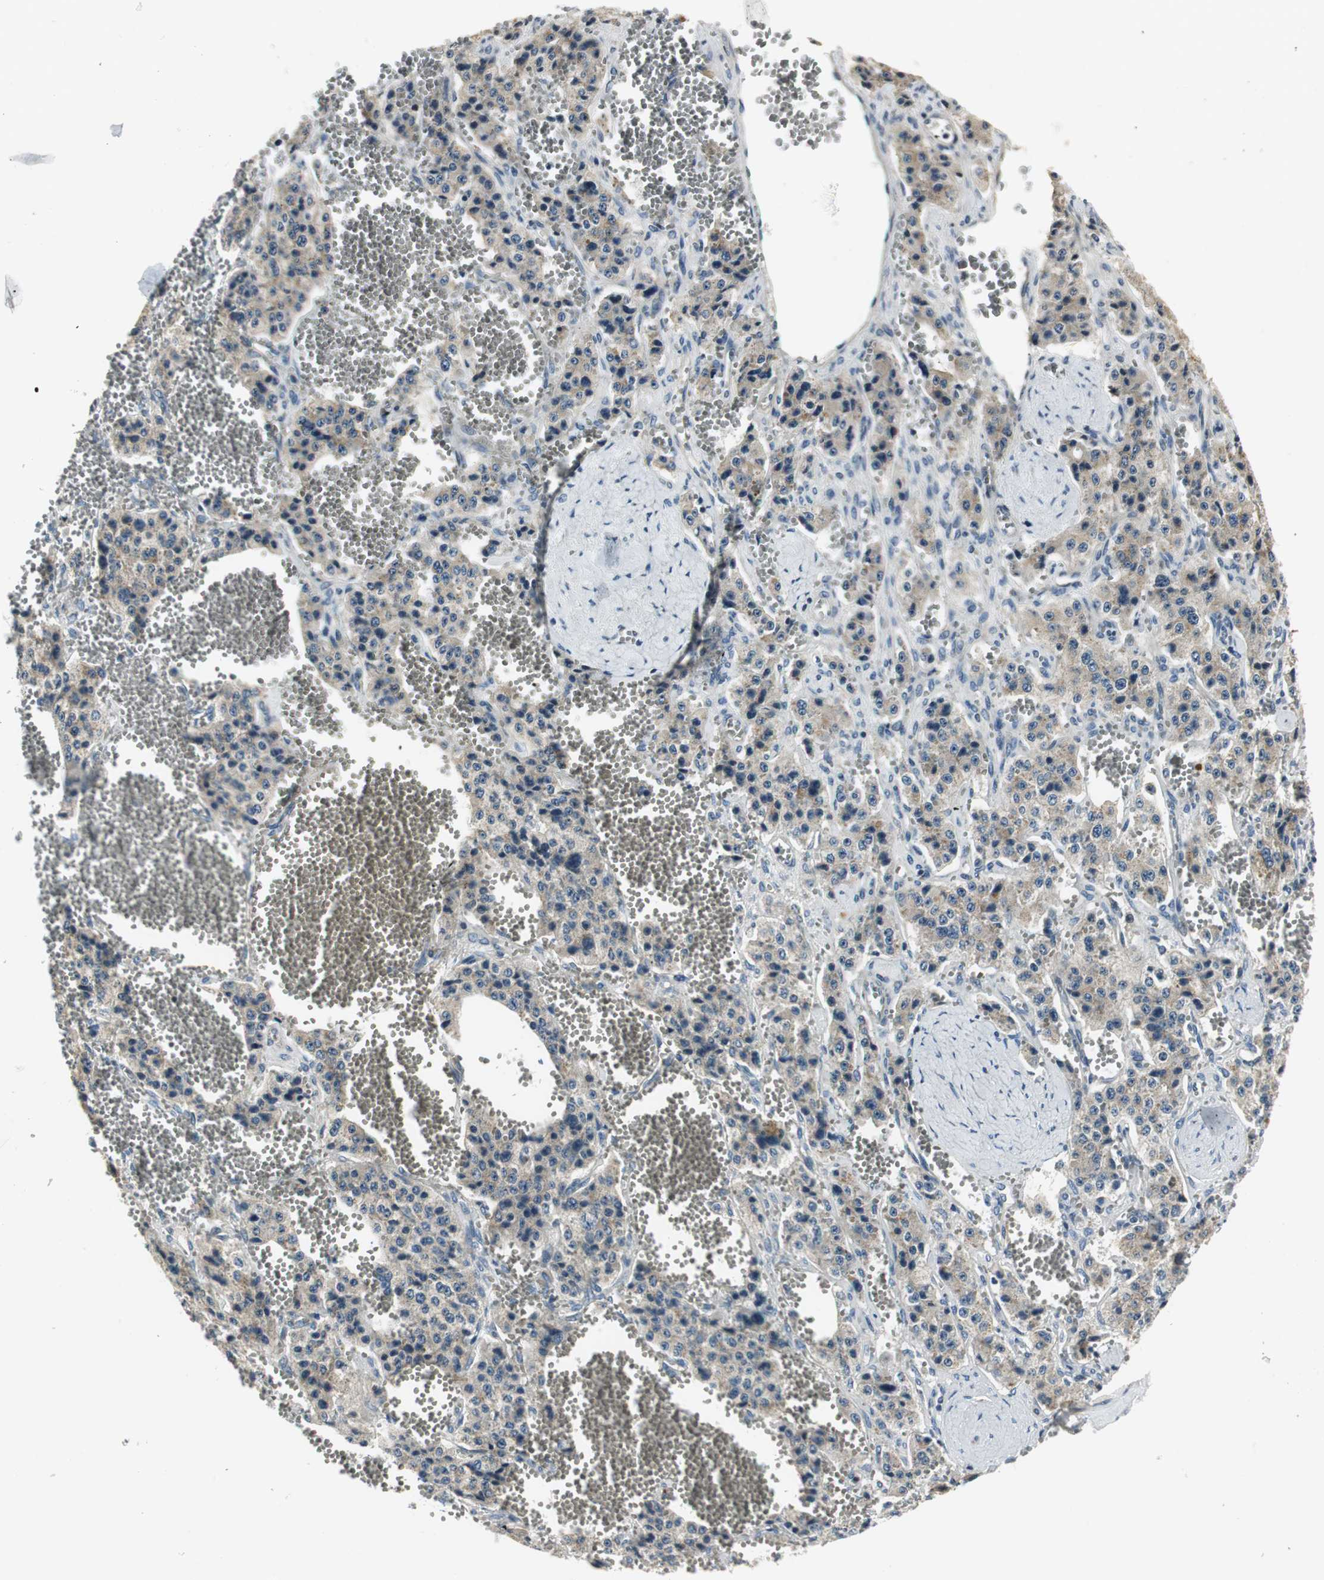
{"staining": {"intensity": "weak", "quantity": ">75%", "location": "cytoplasmic/membranous"}, "tissue": "carcinoid", "cell_type": "Tumor cells", "image_type": "cancer", "snomed": [{"axis": "morphology", "description": "Carcinoid, malignant, NOS"}, {"axis": "topography", "description": "Small intestine"}], "caption": "A brown stain labels weak cytoplasmic/membranous expression of a protein in human carcinoid tumor cells.", "gene": "PRKAA1", "patient": {"sex": "male", "age": 52}}